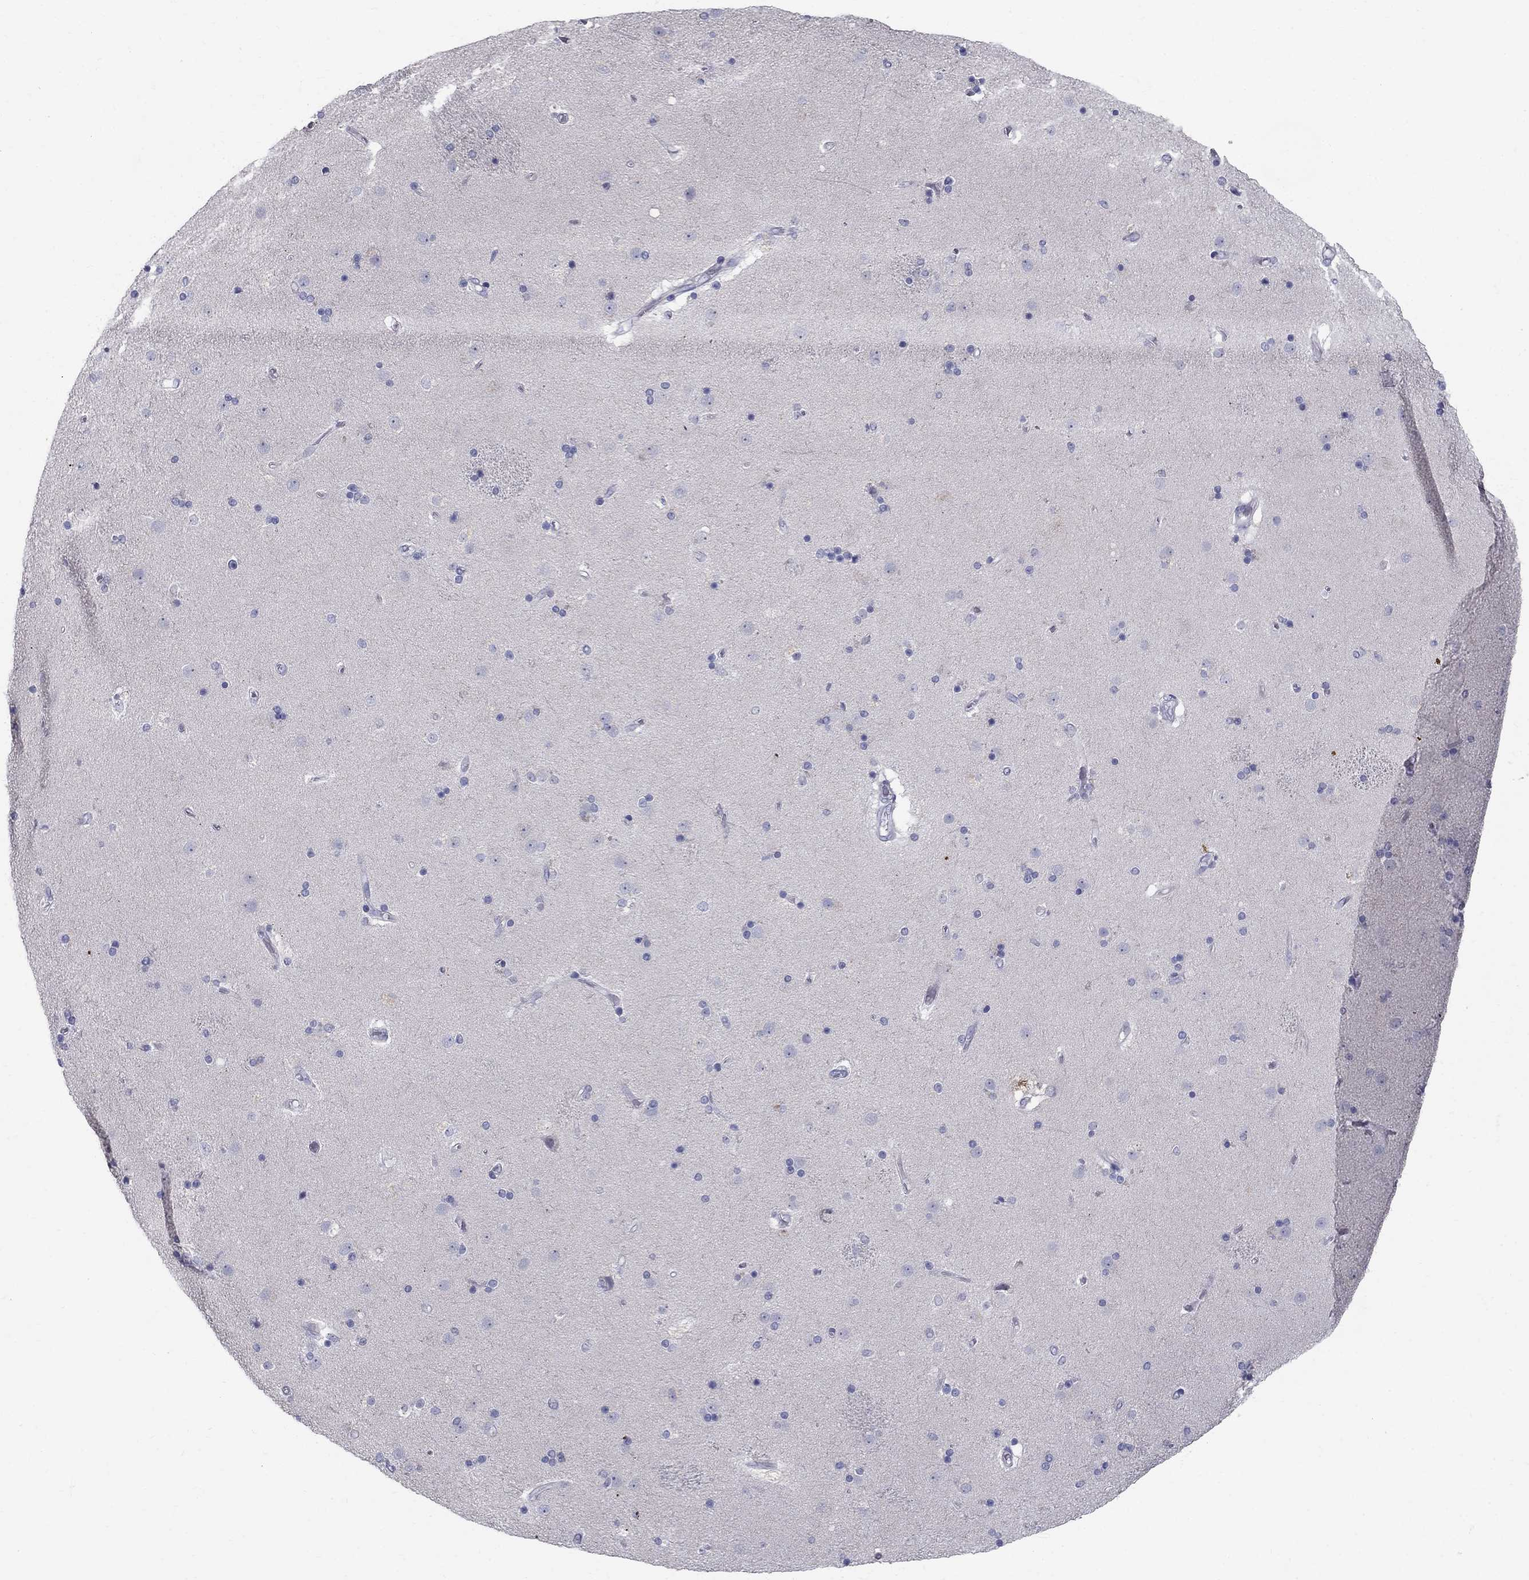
{"staining": {"intensity": "negative", "quantity": "none", "location": "none"}, "tissue": "caudate", "cell_type": "Glial cells", "image_type": "normal", "snomed": [{"axis": "morphology", "description": "Normal tissue, NOS"}, {"axis": "topography", "description": "Lateral ventricle wall"}], "caption": "This is an IHC micrograph of unremarkable human caudate. There is no positivity in glial cells.", "gene": "TP53TG5", "patient": {"sex": "female", "age": 71}}